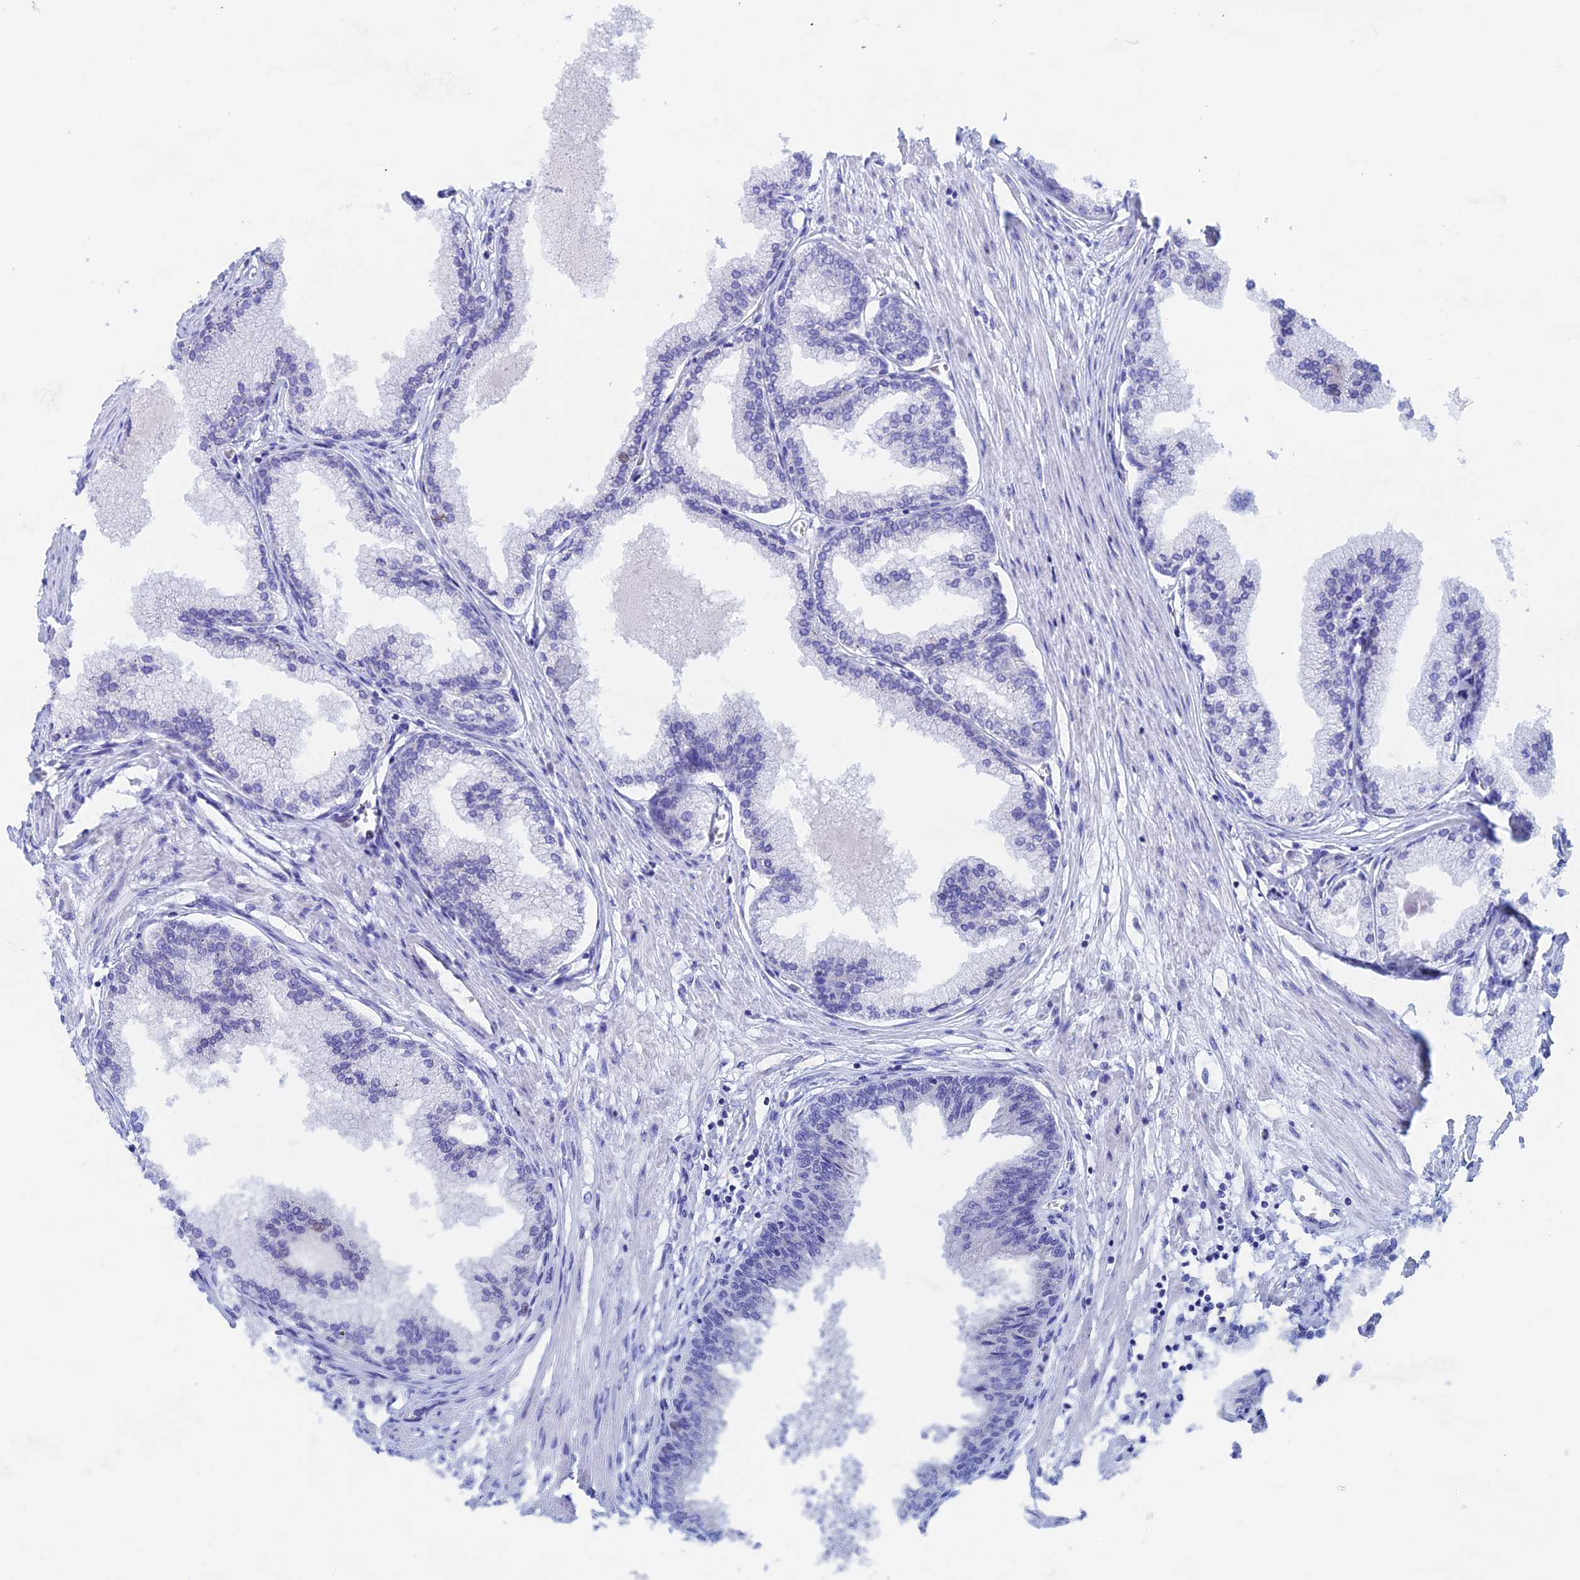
{"staining": {"intensity": "negative", "quantity": "none", "location": "none"}, "tissue": "prostate cancer", "cell_type": "Tumor cells", "image_type": "cancer", "snomed": [{"axis": "morphology", "description": "Adenocarcinoma, Low grade"}, {"axis": "topography", "description": "Prostate"}], "caption": "This micrograph is of low-grade adenocarcinoma (prostate) stained with immunohistochemistry to label a protein in brown with the nuclei are counter-stained blue. There is no staining in tumor cells.", "gene": "PSMC3IP", "patient": {"sex": "male", "age": 63}}